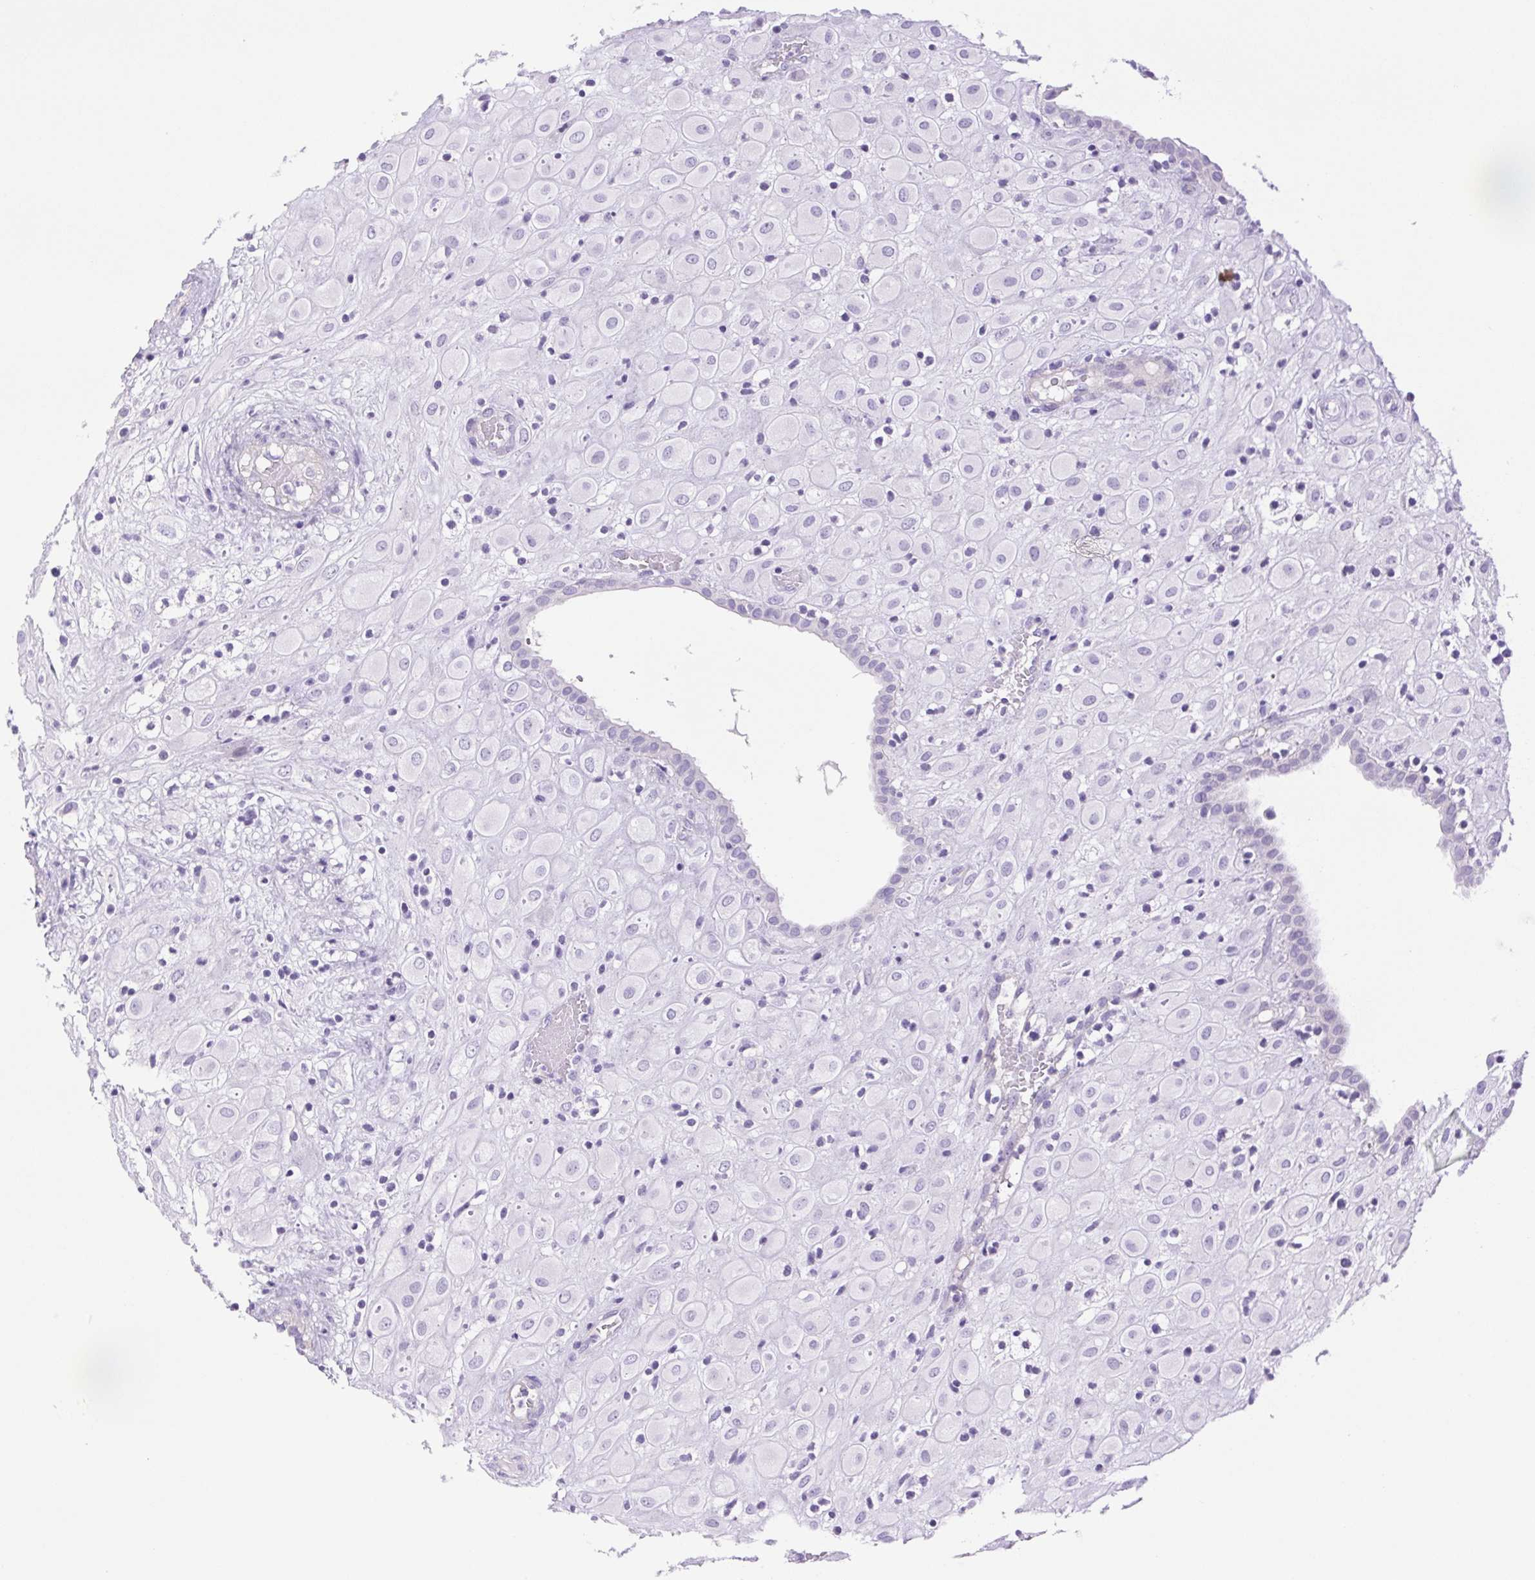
{"staining": {"intensity": "negative", "quantity": "none", "location": "none"}, "tissue": "placenta", "cell_type": "Decidual cells", "image_type": "normal", "snomed": [{"axis": "morphology", "description": "Normal tissue, NOS"}, {"axis": "topography", "description": "Placenta"}], "caption": "Placenta stained for a protein using immunohistochemistry shows no staining decidual cells.", "gene": "CDSN", "patient": {"sex": "female", "age": 24}}